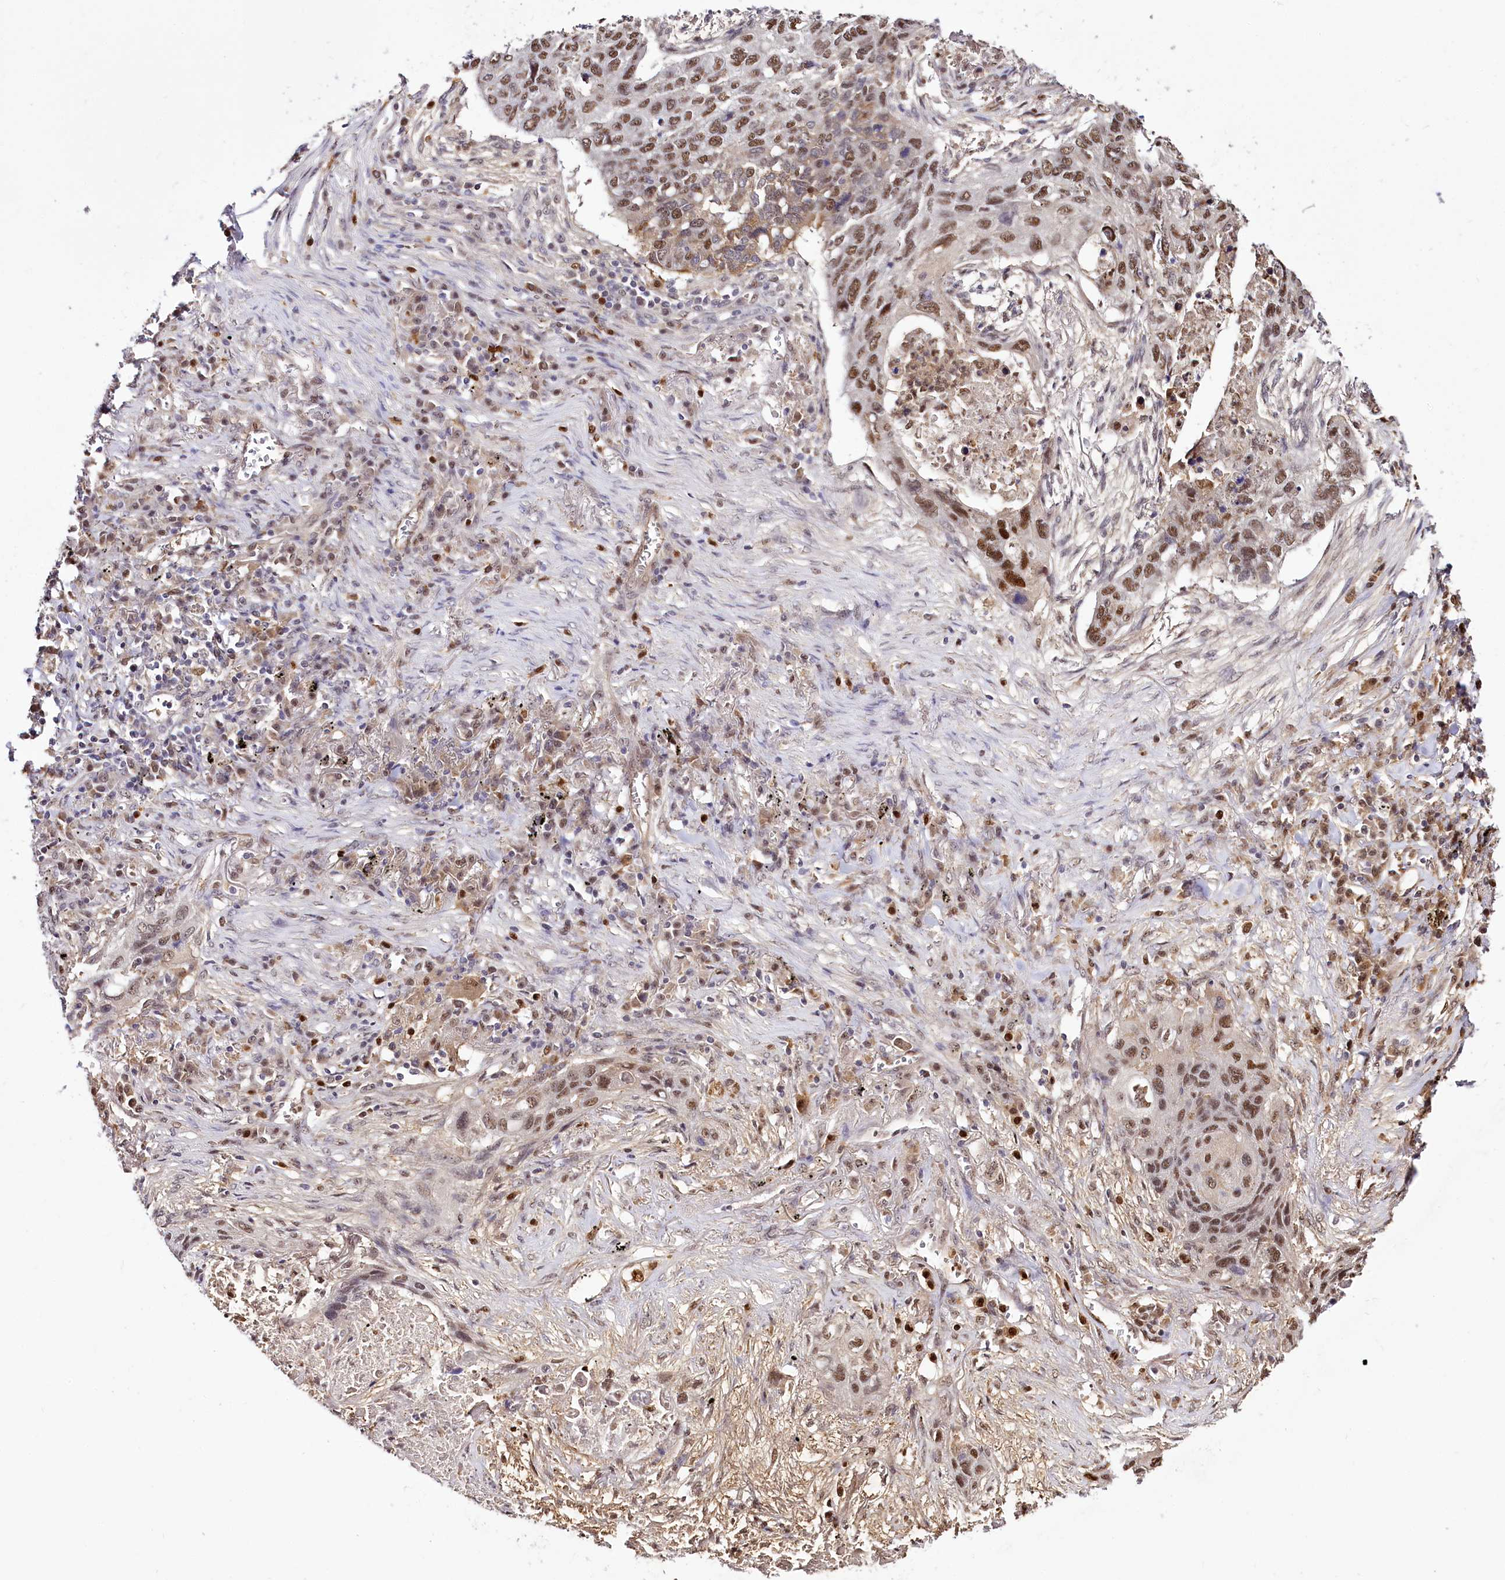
{"staining": {"intensity": "moderate", "quantity": ">75%", "location": "nuclear"}, "tissue": "lung cancer", "cell_type": "Tumor cells", "image_type": "cancer", "snomed": [{"axis": "morphology", "description": "Squamous cell carcinoma, NOS"}, {"axis": "topography", "description": "Lung"}], "caption": "The photomicrograph displays immunohistochemical staining of squamous cell carcinoma (lung). There is moderate nuclear staining is identified in about >75% of tumor cells.", "gene": "GNL3L", "patient": {"sex": "female", "age": 63}}